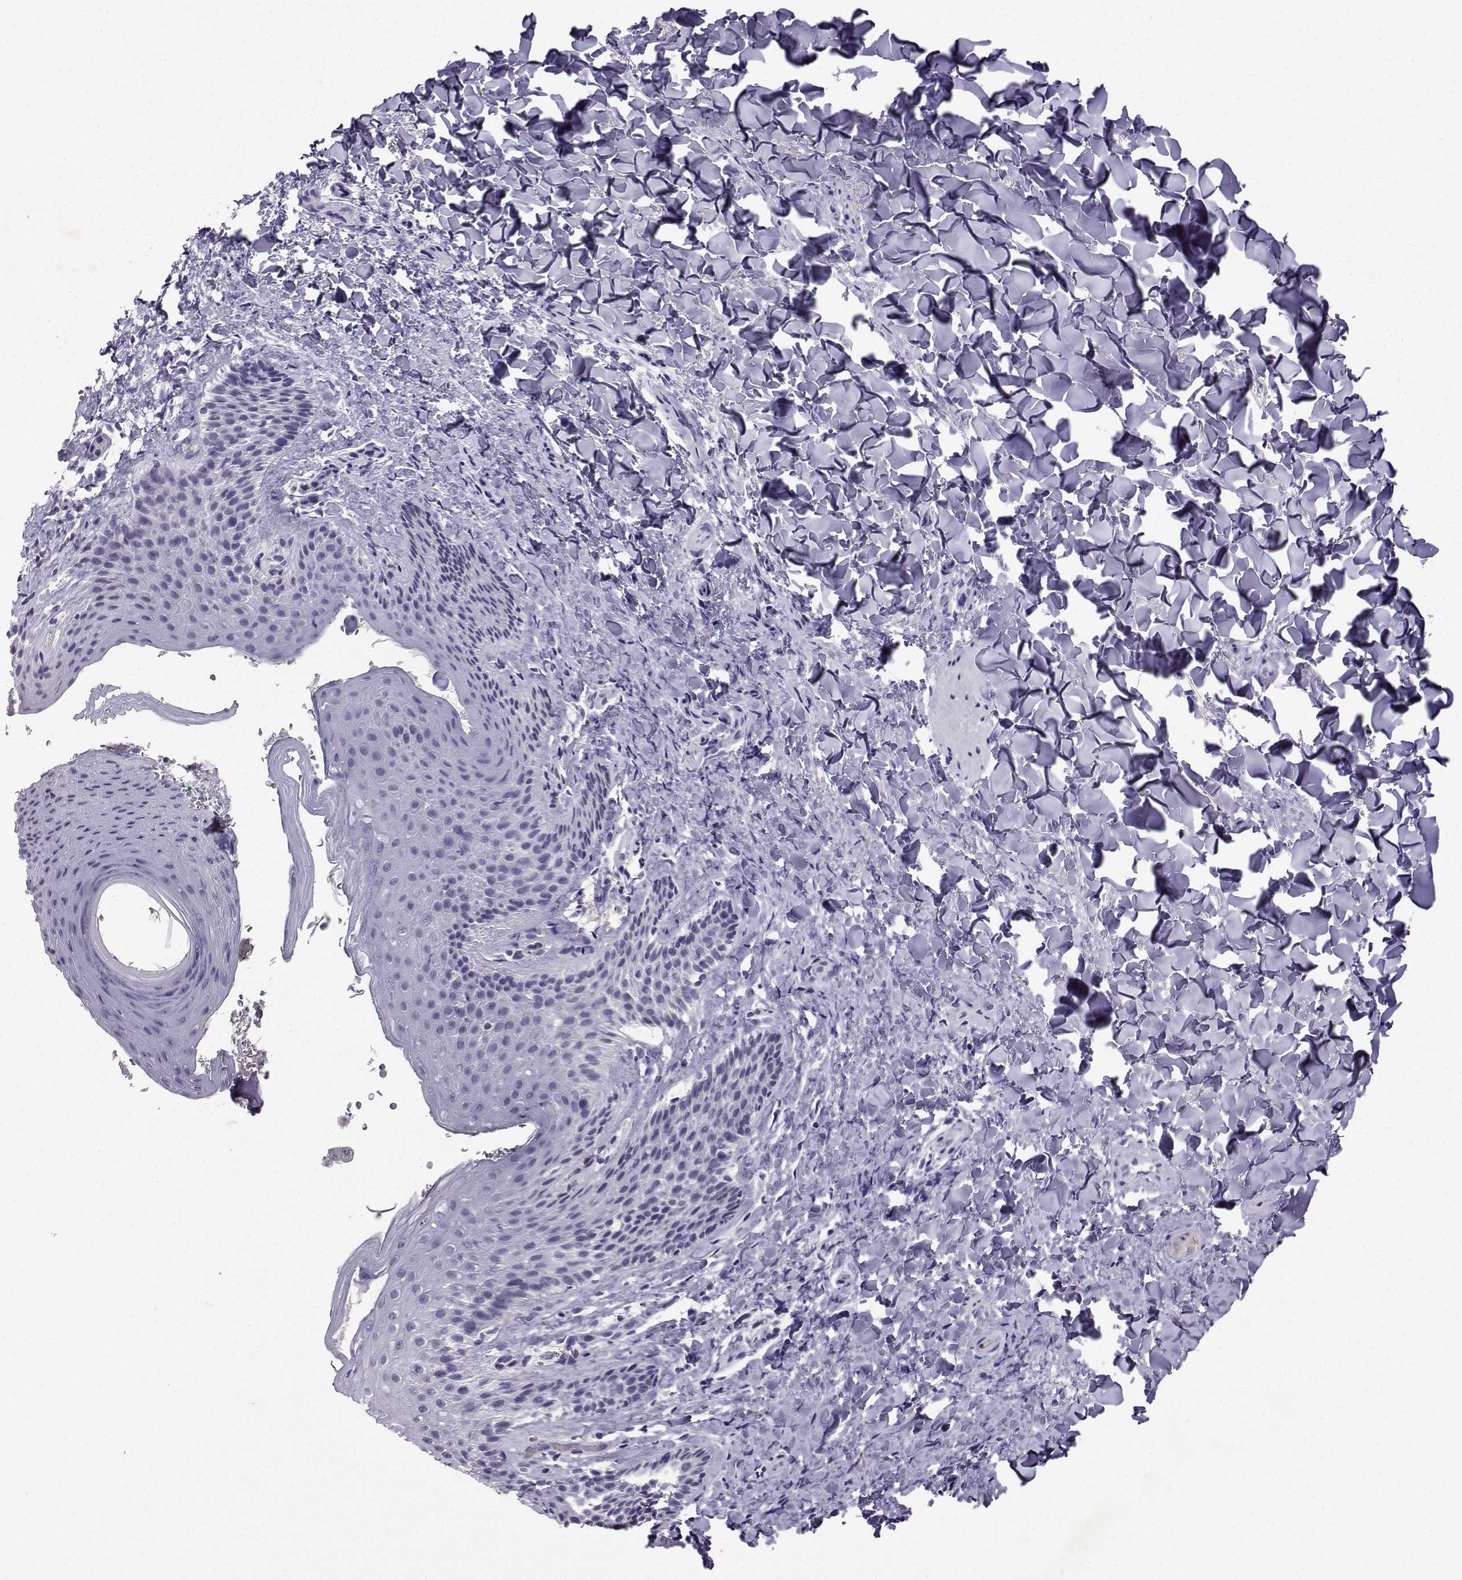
{"staining": {"intensity": "negative", "quantity": "none", "location": "none"}, "tissue": "skin", "cell_type": "Epidermal cells", "image_type": "normal", "snomed": [{"axis": "morphology", "description": "Normal tissue, NOS"}, {"axis": "topography", "description": "Anal"}], "caption": "Immunohistochemistry histopathology image of normal skin: human skin stained with DAB reveals no significant protein expression in epidermal cells.", "gene": "TBR1", "patient": {"sex": "male", "age": 36}}